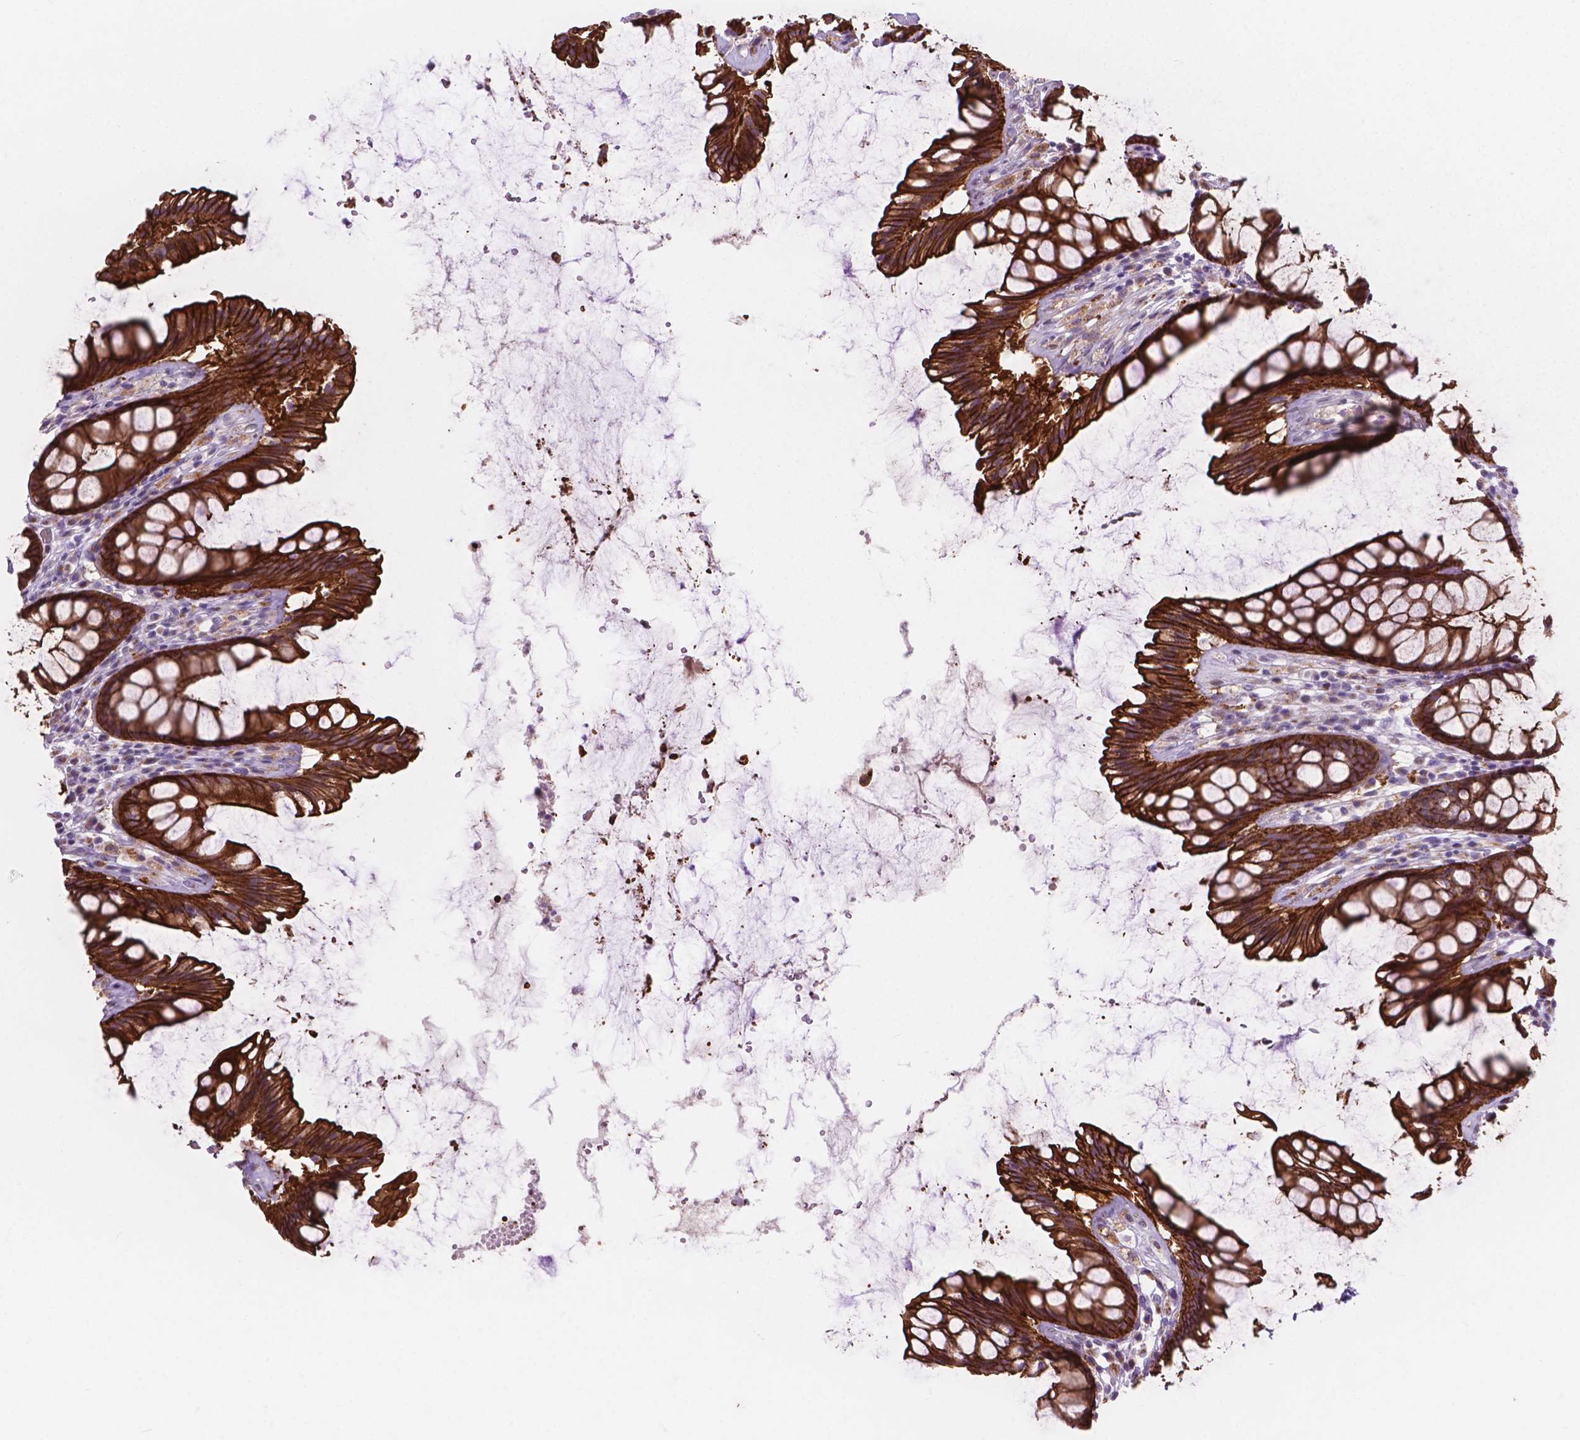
{"staining": {"intensity": "strong", "quantity": ">75%", "location": "cytoplasmic/membranous"}, "tissue": "rectum", "cell_type": "Glandular cells", "image_type": "normal", "snomed": [{"axis": "morphology", "description": "Normal tissue, NOS"}, {"axis": "topography", "description": "Rectum"}], "caption": "Rectum stained with IHC shows strong cytoplasmic/membranous positivity in approximately >75% of glandular cells.", "gene": "MYH14", "patient": {"sex": "male", "age": 72}}